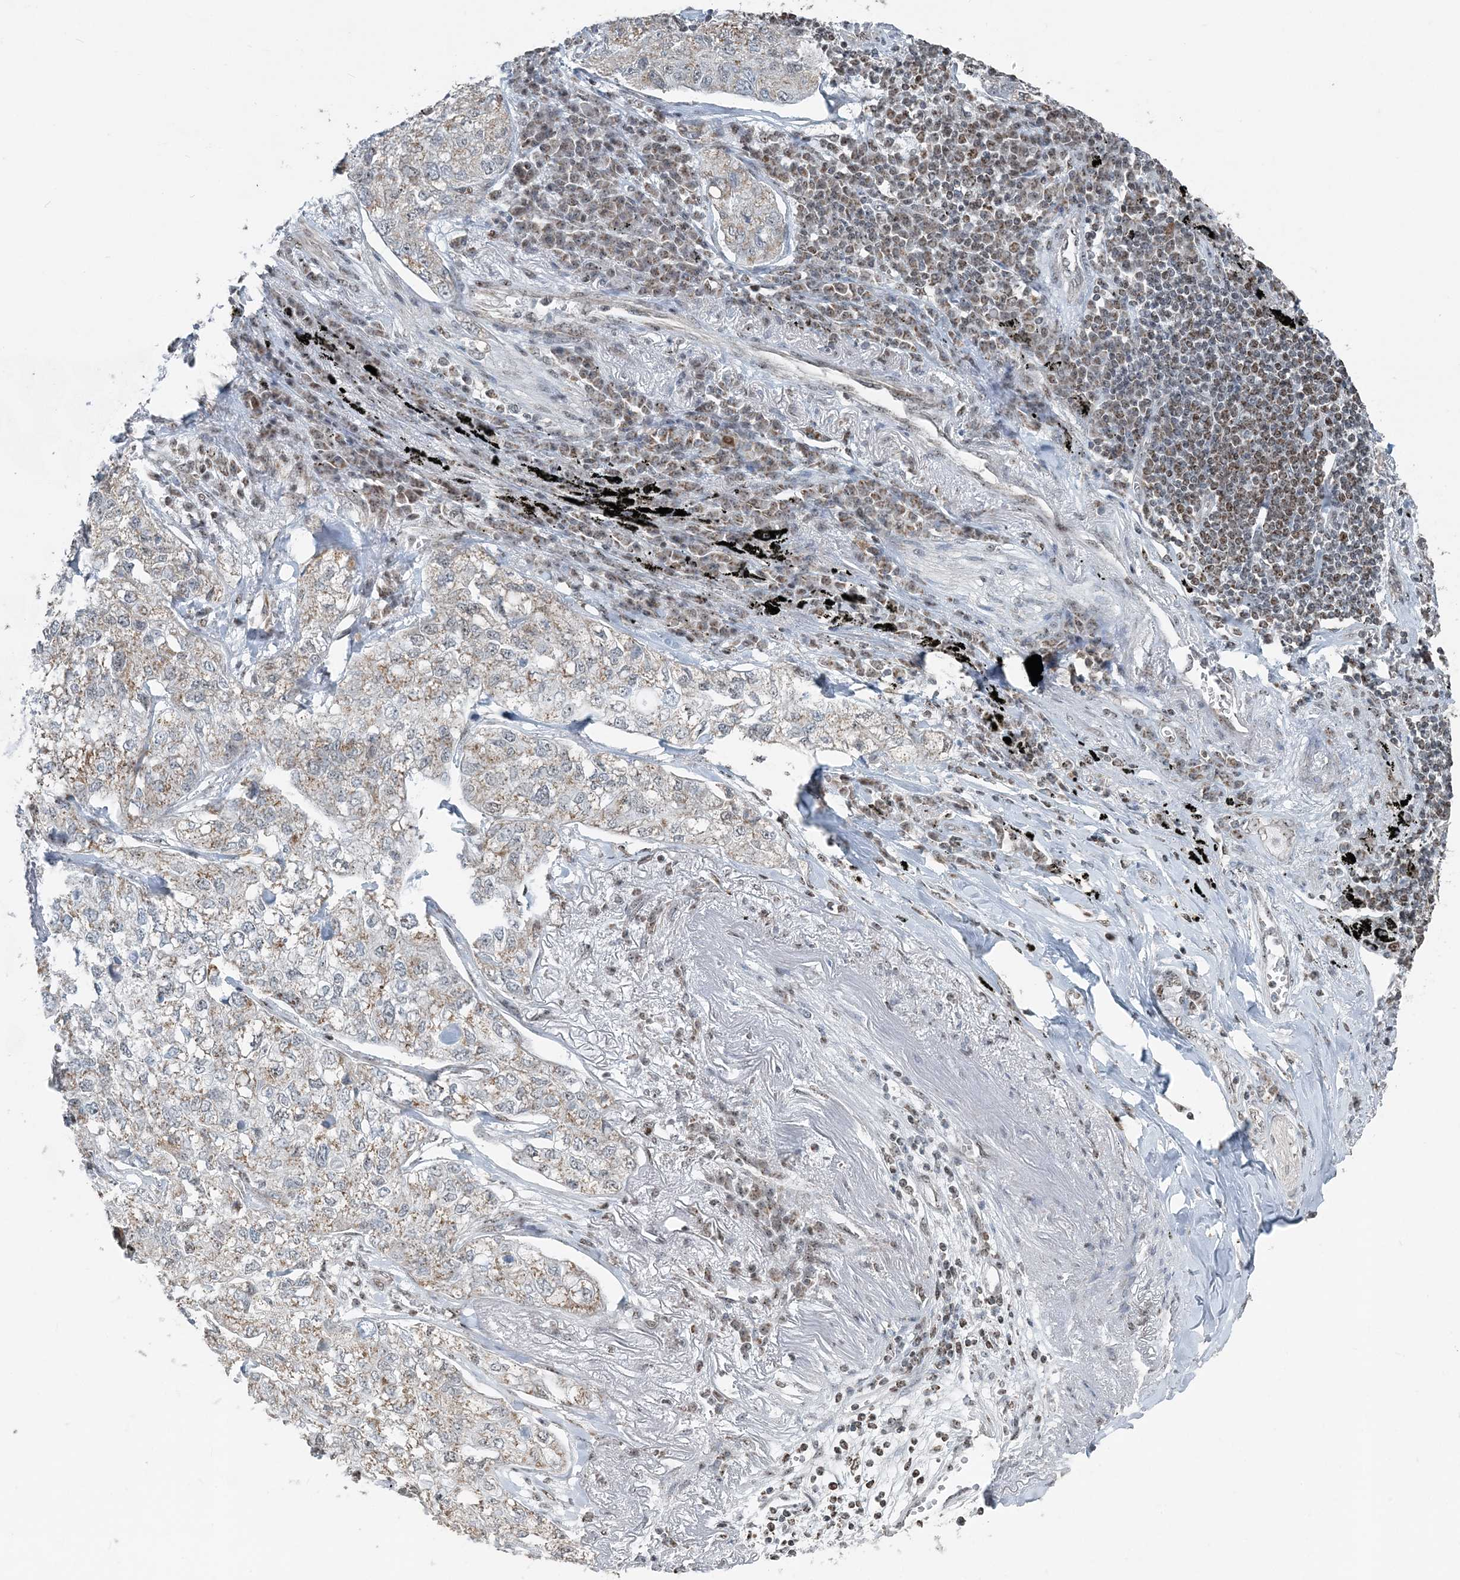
{"staining": {"intensity": "moderate", "quantity": ">75%", "location": "cytoplasmic/membranous"}, "tissue": "lung cancer", "cell_type": "Tumor cells", "image_type": "cancer", "snomed": [{"axis": "morphology", "description": "Adenocarcinoma, NOS"}, {"axis": "topography", "description": "Lung"}], "caption": "Moderate cytoplasmic/membranous staining is present in about >75% of tumor cells in lung adenocarcinoma. The protein of interest is stained brown, and the nuclei are stained in blue (DAB (3,3'-diaminobenzidine) IHC with brightfield microscopy, high magnification).", "gene": "SUCLG1", "patient": {"sex": "male", "age": 65}}